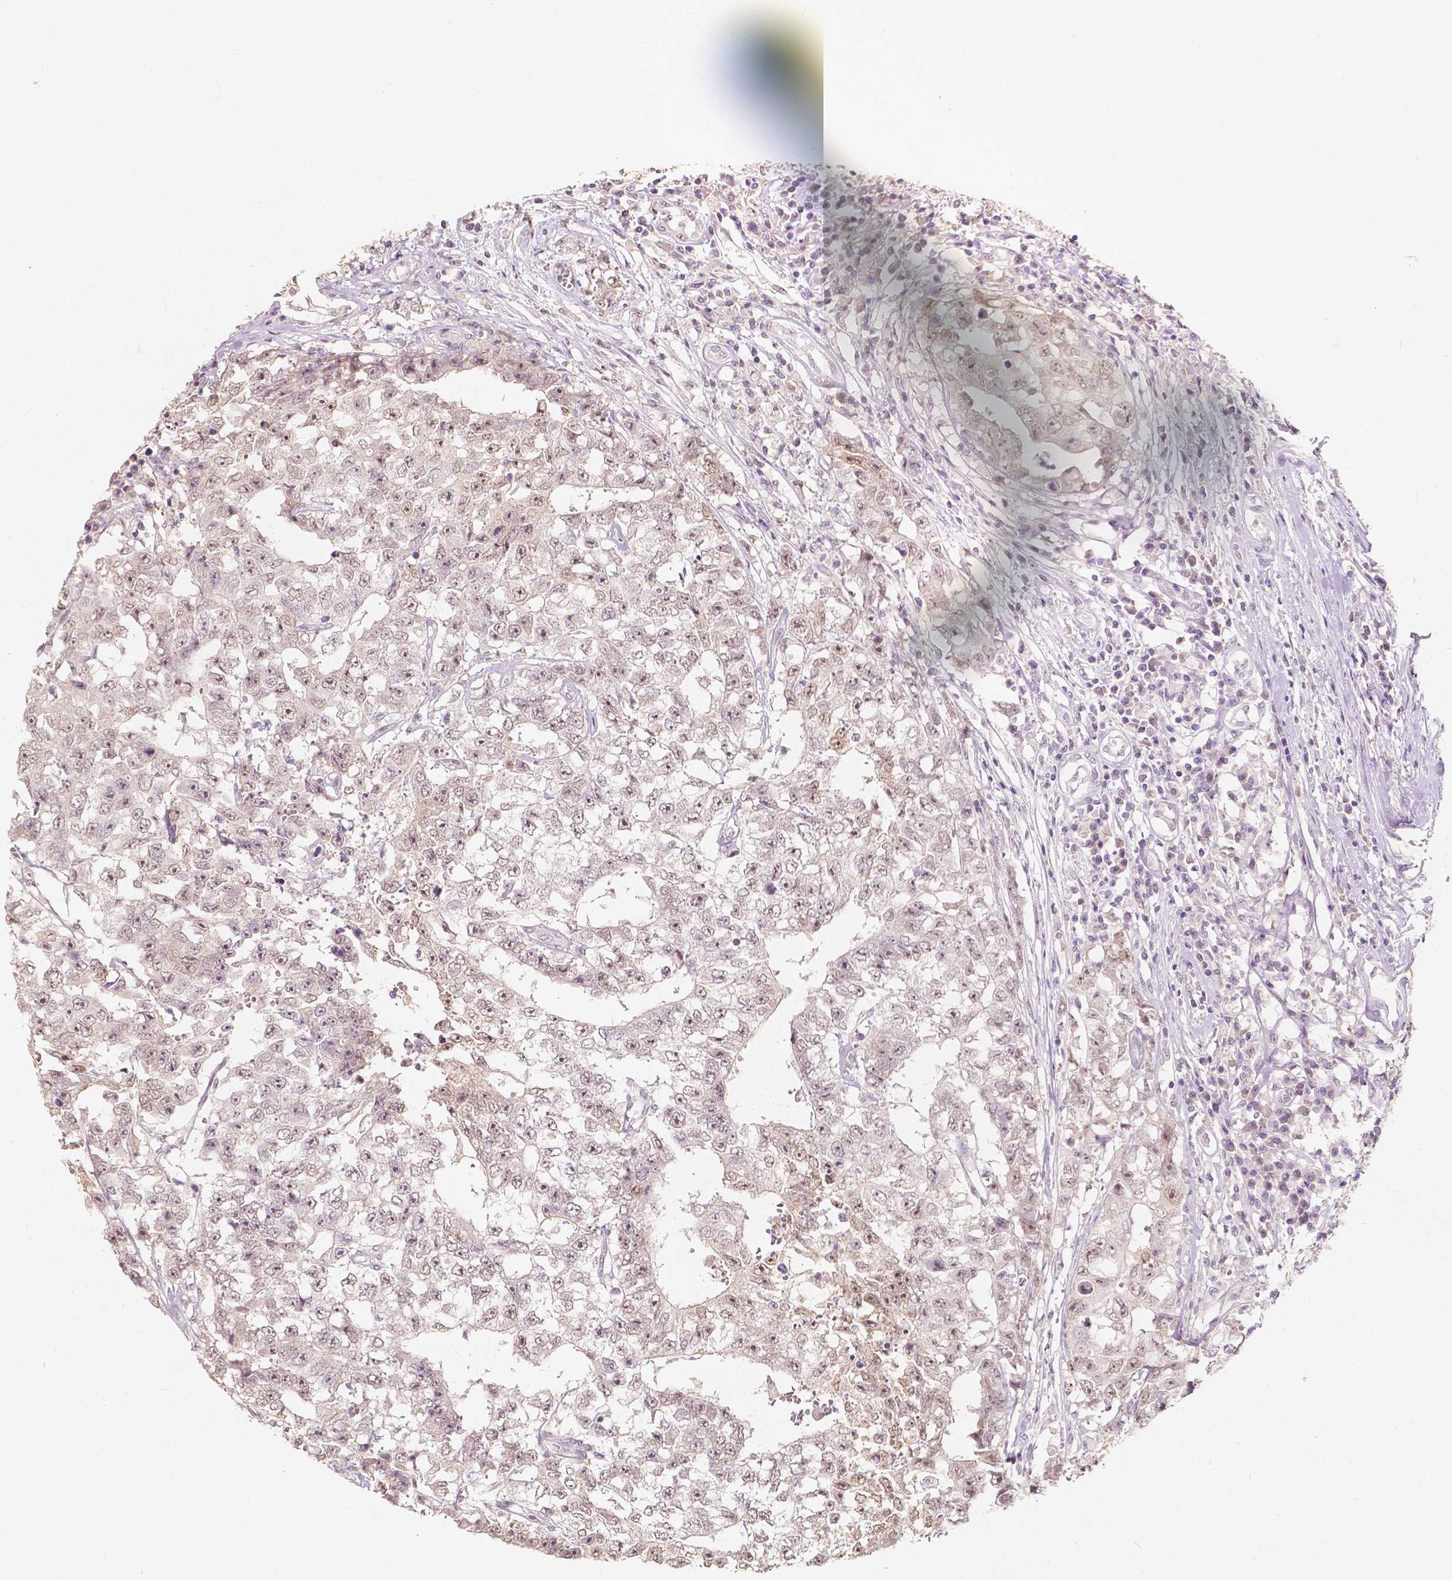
{"staining": {"intensity": "moderate", "quantity": ">75%", "location": "nuclear"}, "tissue": "testis cancer", "cell_type": "Tumor cells", "image_type": "cancer", "snomed": [{"axis": "morphology", "description": "Carcinoma, Embryonal, NOS"}, {"axis": "topography", "description": "Testis"}], "caption": "Immunohistochemistry (IHC) (DAB) staining of human testis cancer shows moderate nuclear protein expression in about >75% of tumor cells.", "gene": "SOX15", "patient": {"sex": "male", "age": 36}}